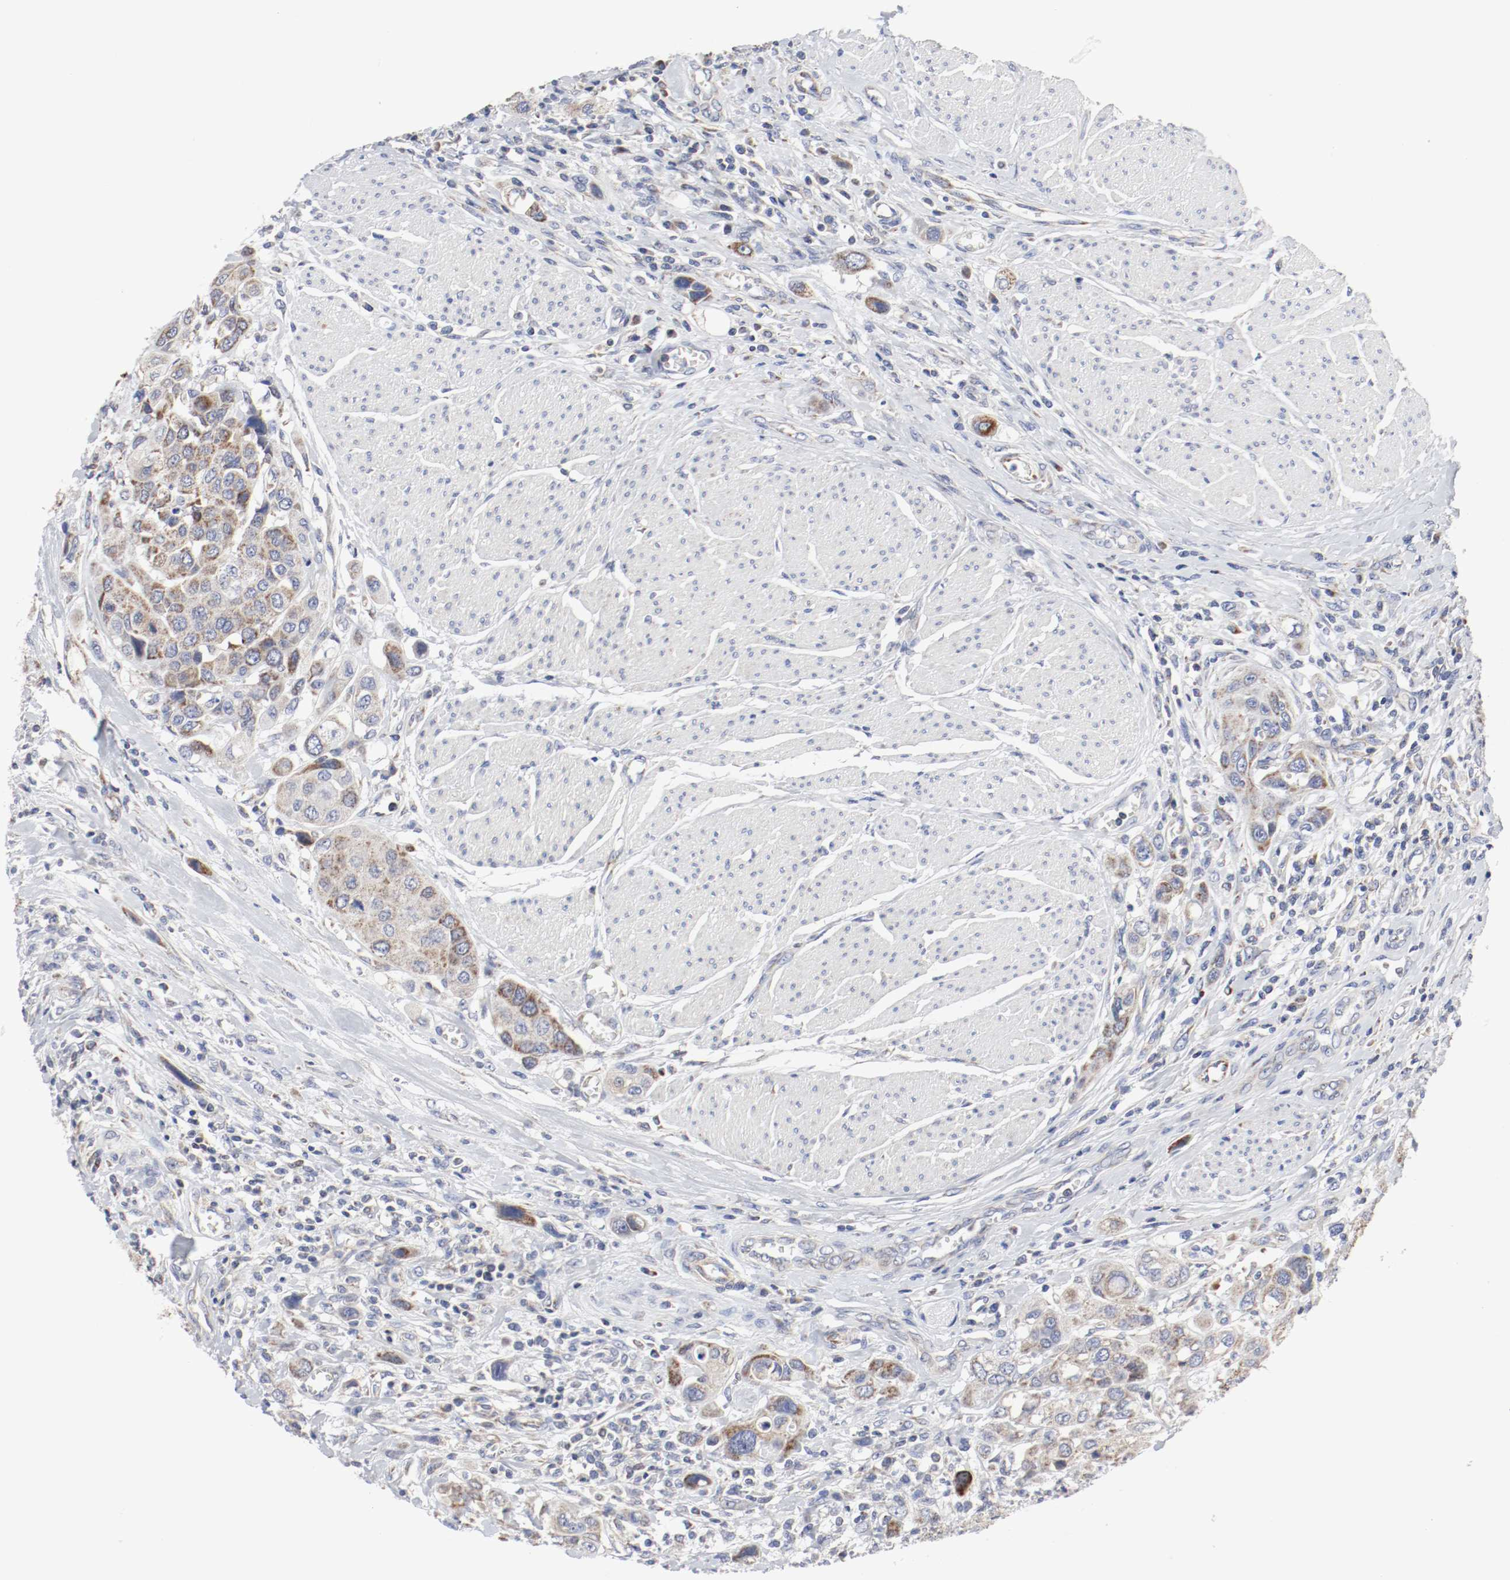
{"staining": {"intensity": "moderate", "quantity": ">75%", "location": "cytoplasmic/membranous"}, "tissue": "urothelial cancer", "cell_type": "Tumor cells", "image_type": "cancer", "snomed": [{"axis": "morphology", "description": "Urothelial carcinoma, High grade"}, {"axis": "topography", "description": "Urinary bladder"}], "caption": "Tumor cells demonstrate medium levels of moderate cytoplasmic/membranous staining in approximately >75% of cells in human urothelial cancer.", "gene": "AFG3L2", "patient": {"sex": "male", "age": 50}}